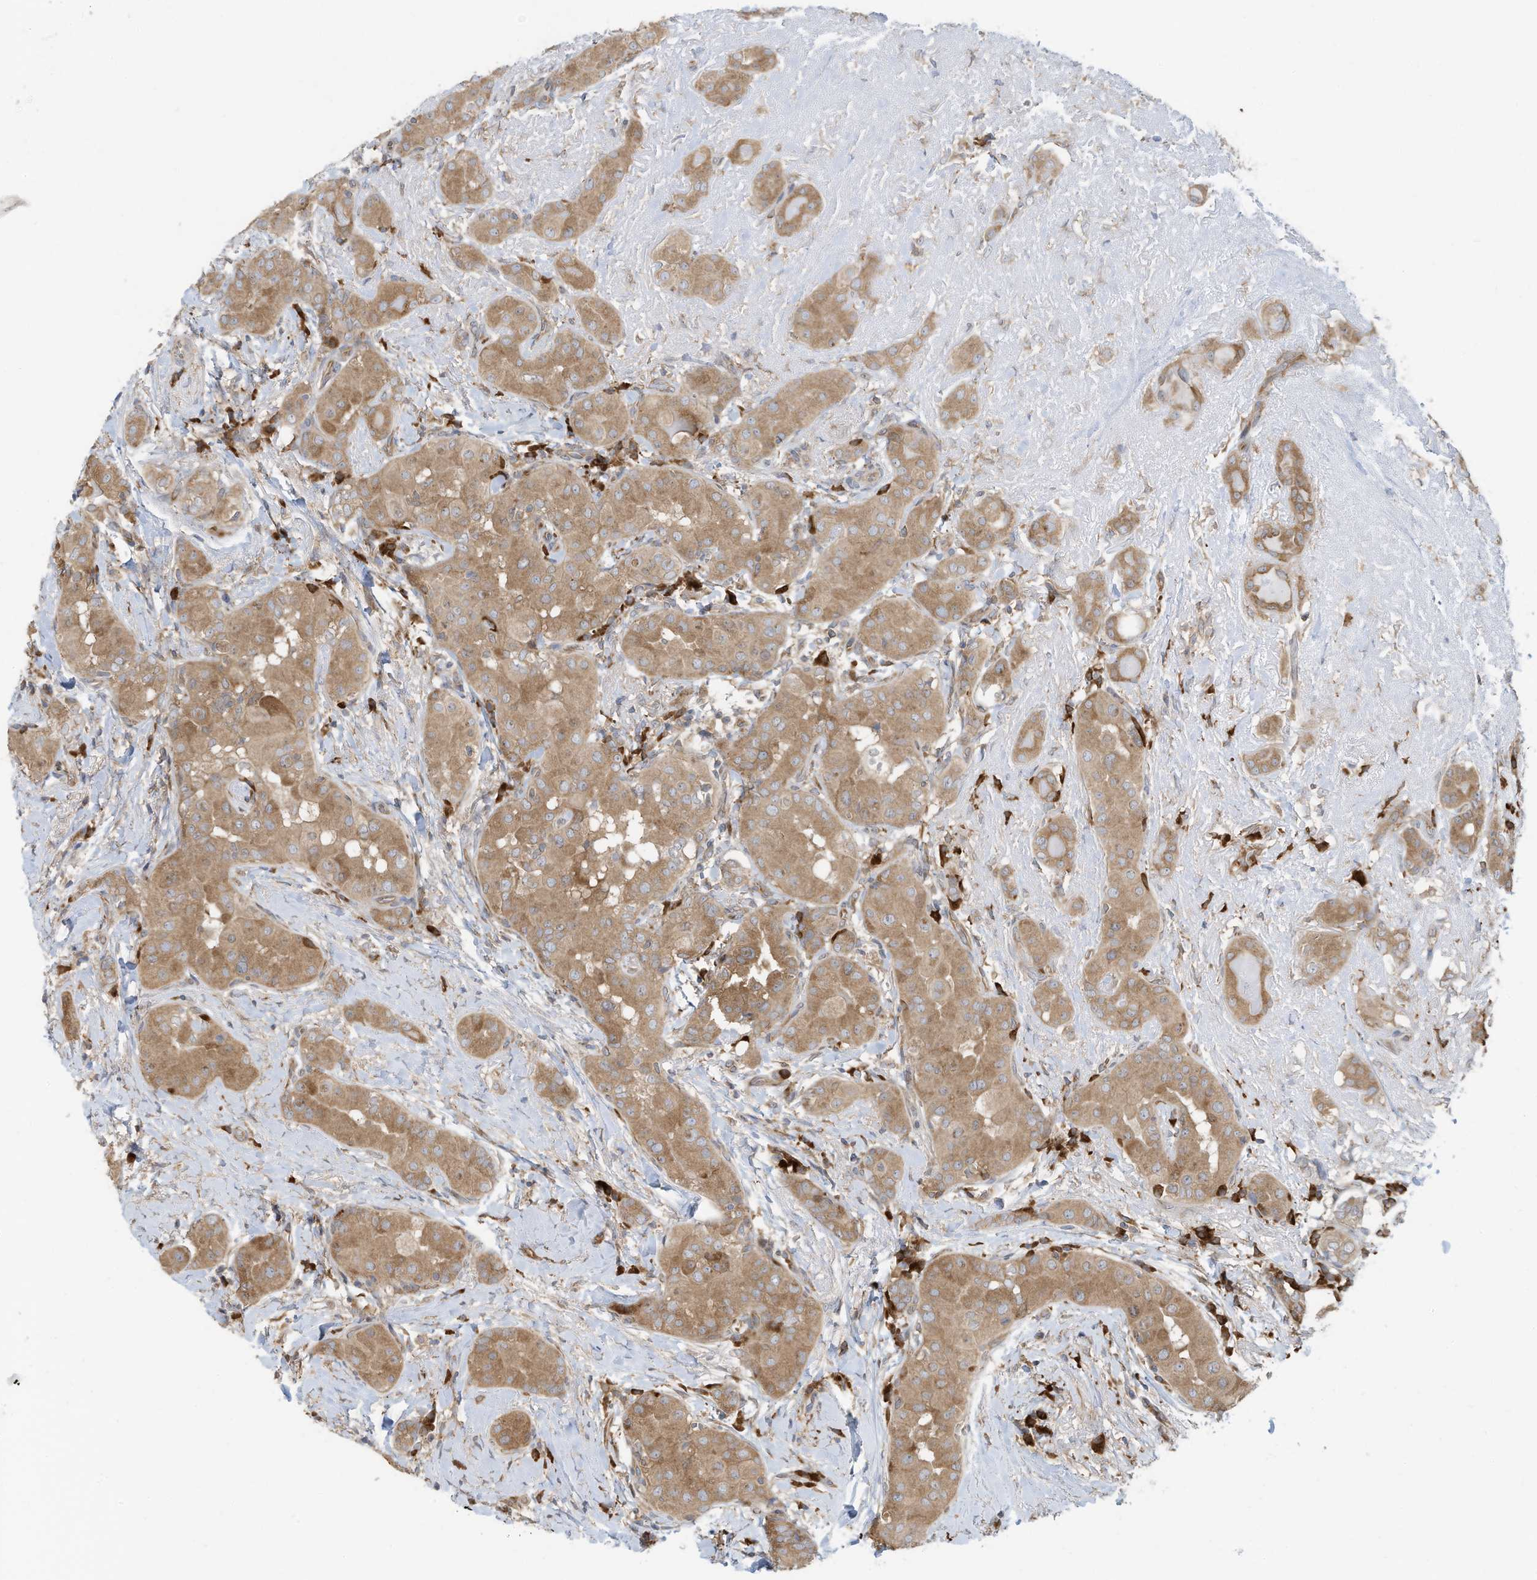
{"staining": {"intensity": "moderate", "quantity": ">75%", "location": "cytoplasmic/membranous"}, "tissue": "thyroid cancer", "cell_type": "Tumor cells", "image_type": "cancer", "snomed": [{"axis": "morphology", "description": "Papillary adenocarcinoma, NOS"}, {"axis": "topography", "description": "Thyroid gland"}], "caption": "This is a photomicrograph of immunohistochemistry staining of thyroid cancer, which shows moderate staining in the cytoplasmic/membranous of tumor cells.", "gene": "USE1", "patient": {"sex": "male", "age": 33}}